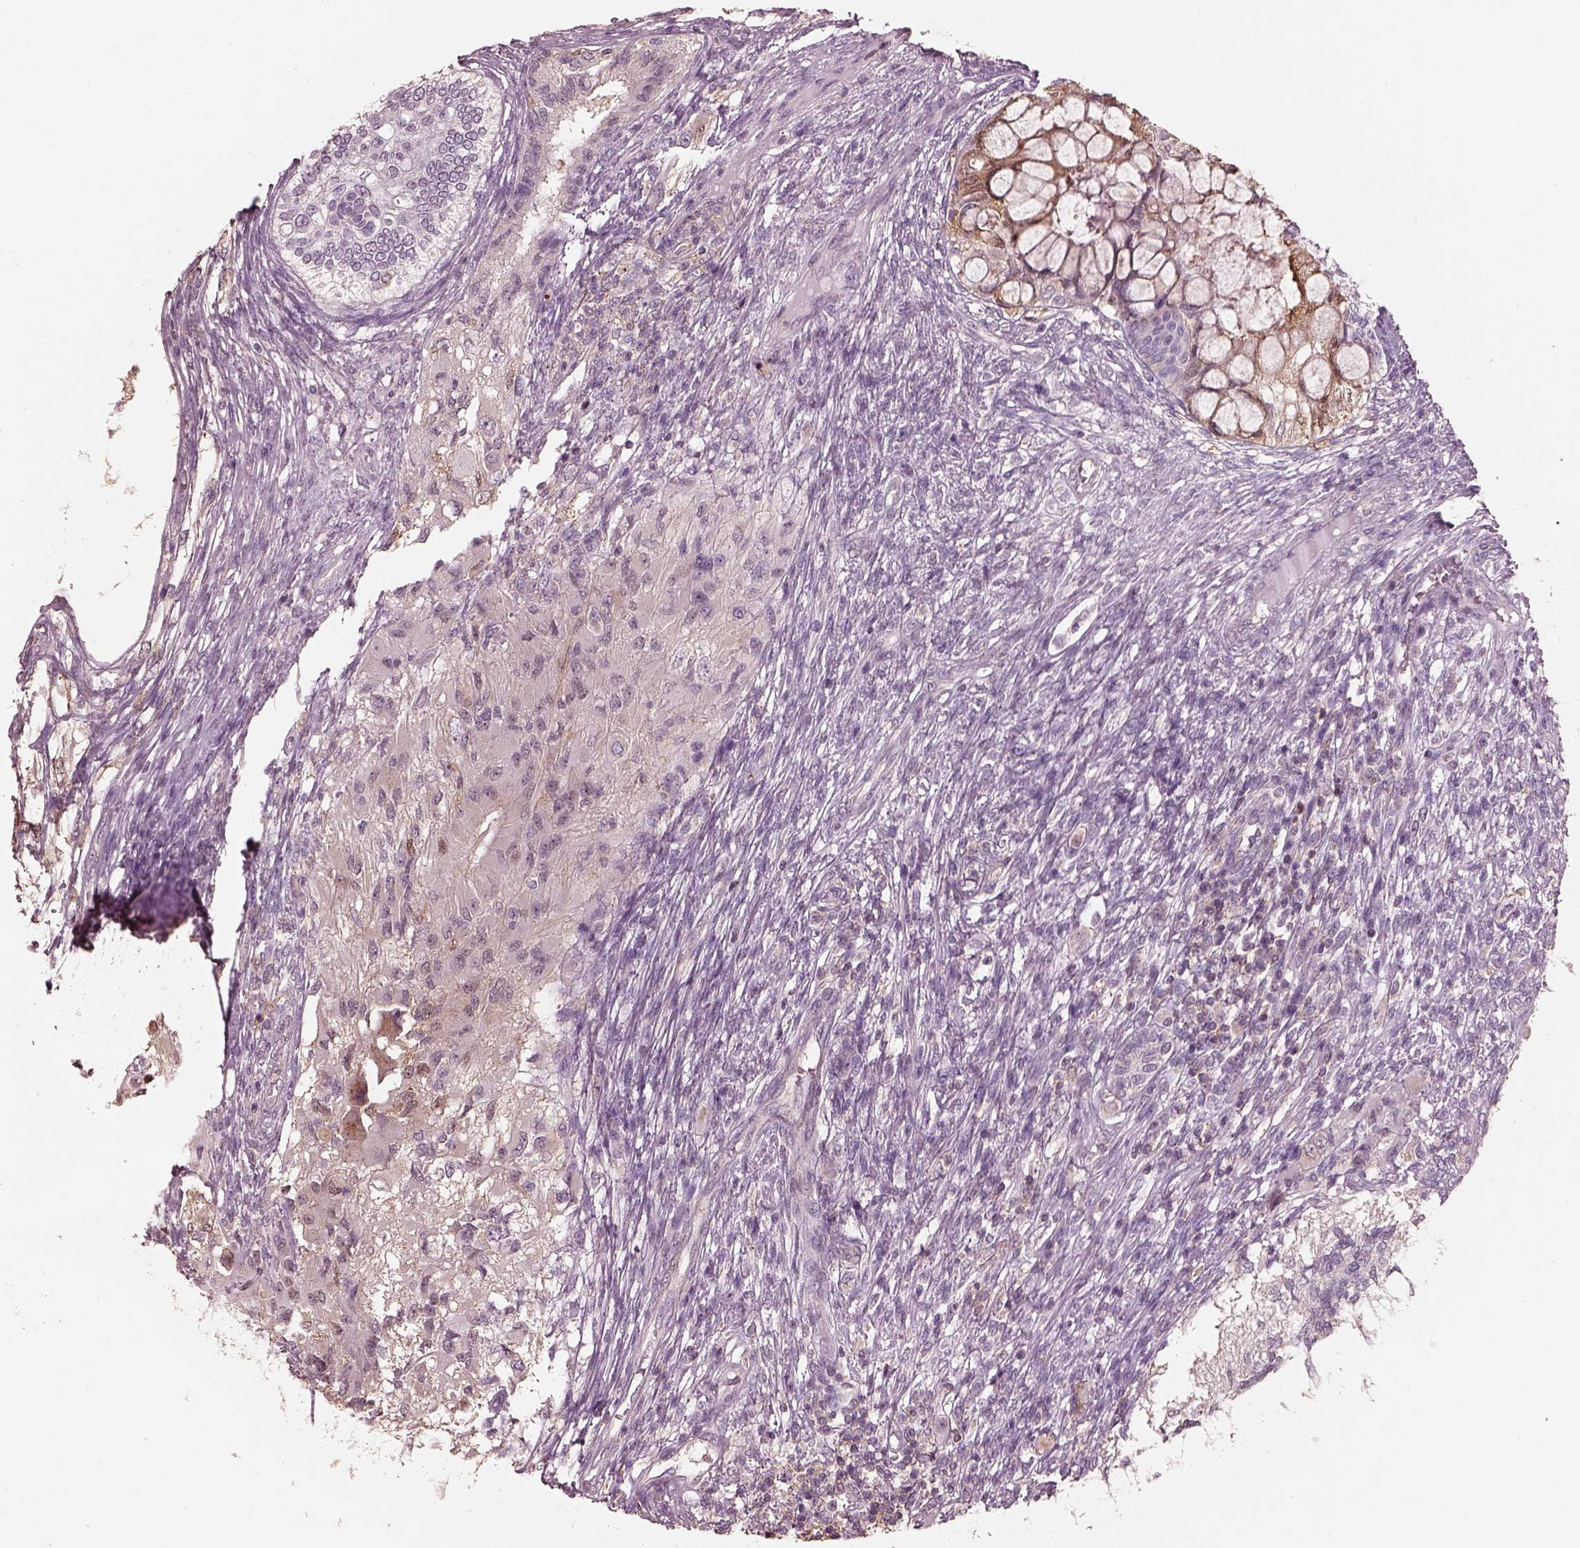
{"staining": {"intensity": "negative", "quantity": "none", "location": "none"}, "tissue": "testis cancer", "cell_type": "Tumor cells", "image_type": "cancer", "snomed": [{"axis": "morphology", "description": "Seminoma, NOS"}, {"axis": "morphology", "description": "Carcinoma, Embryonal, NOS"}, {"axis": "topography", "description": "Testis"}], "caption": "Tumor cells are negative for protein expression in human testis seminoma.", "gene": "SRI", "patient": {"sex": "male", "age": 41}}